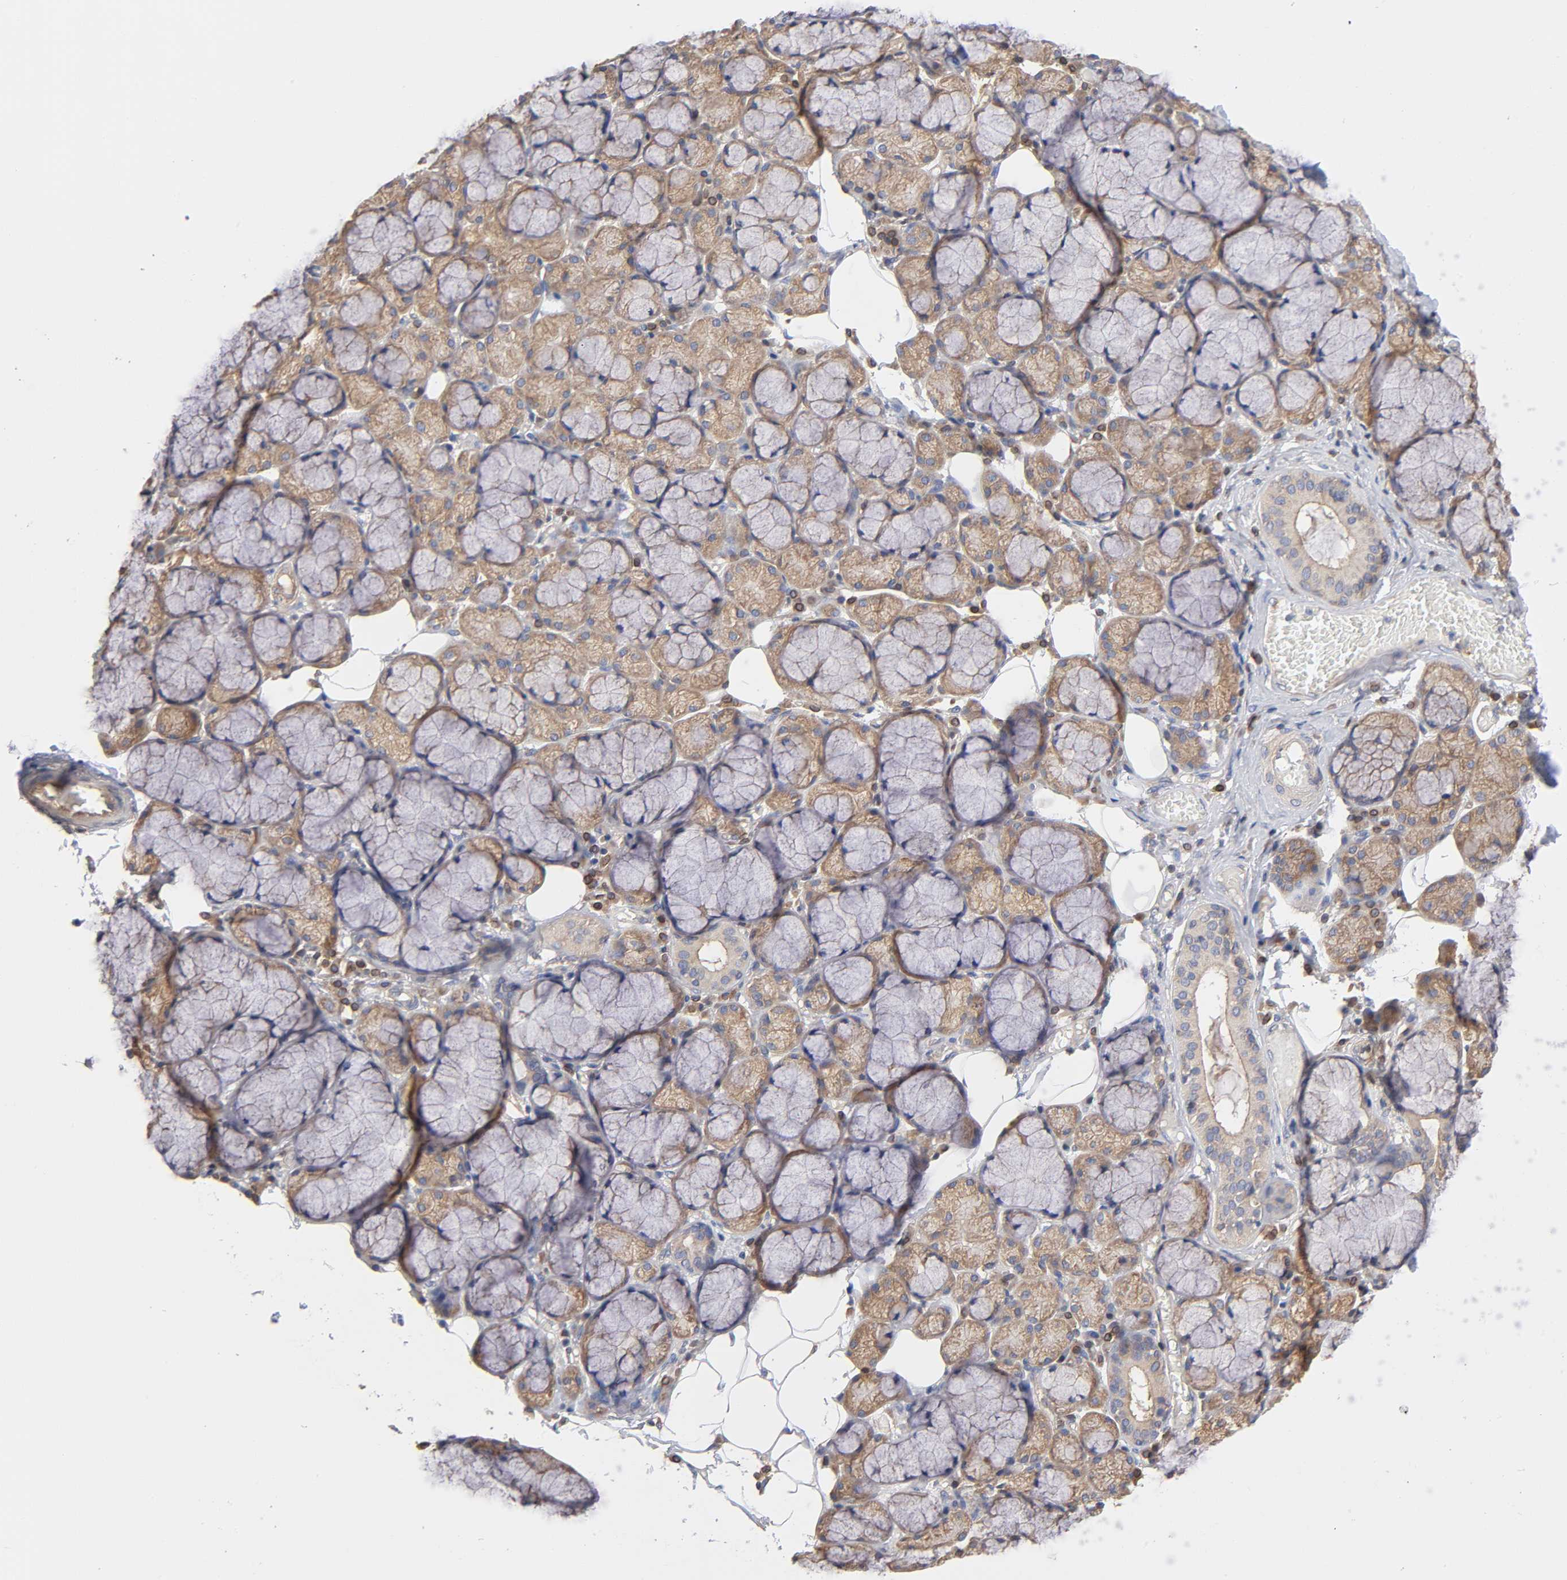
{"staining": {"intensity": "moderate", "quantity": ">75%", "location": "cytoplasmic/membranous"}, "tissue": "salivary gland", "cell_type": "Glandular cells", "image_type": "normal", "snomed": [{"axis": "morphology", "description": "Normal tissue, NOS"}, {"axis": "topography", "description": "Skeletal muscle"}, {"axis": "topography", "description": "Oral tissue"}, {"axis": "topography", "description": "Salivary gland"}, {"axis": "topography", "description": "Peripheral nerve tissue"}], "caption": "Salivary gland was stained to show a protein in brown. There is medium levels of moderate cytoplasmic/membranous staining in about >75% of glandular cells. The protein is stained brown, and the nuclei are stained in blue (DAB (3,3'-diaminobenzidine) IHC with brightfield microscopy, high magnification).", "gene": "STRN3", "patient": {"sex": "male", "age": 54}}